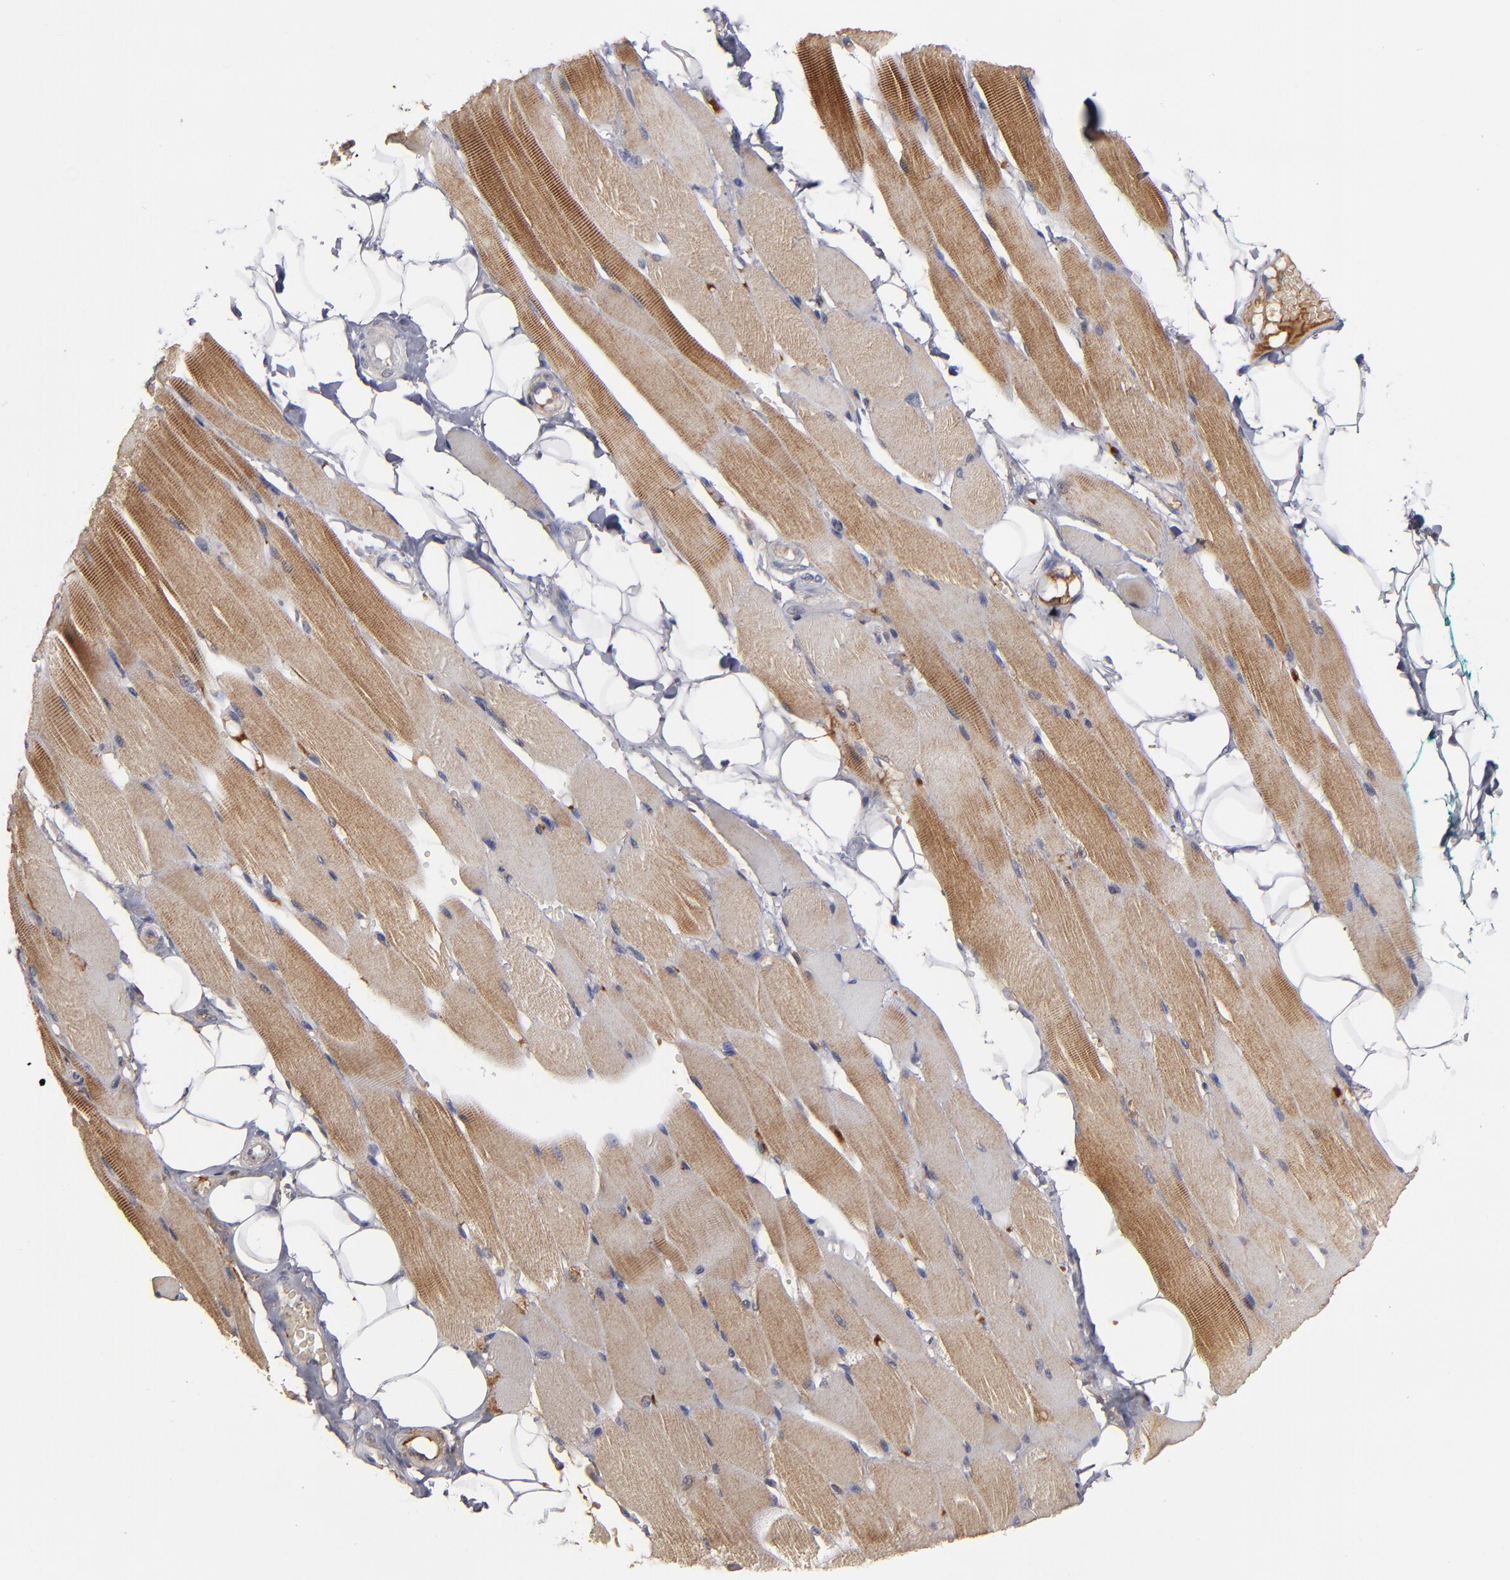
{"staining": {"intensity": "moderate", "quantity": ">75%", "location": "cytoplasmic/membranous"}, "tissue": "skeletal muscle", "cell_type": "Myocytes", "image_type": "normal", "snomed": [{"axis": "morphology", "description": "Normal tissue, NOS"}, {"axis": "topography", "description": "Skeletal muscle"}, {"axis": "topography", "description": "Peripheral nerve tissue"}], "caption": "Skeletal muscle stained with DAB (3,3'-diaminobenzidine) immunohistochemistry (IHC) displays medium levels of moderate cytoplasmic/membranous staining in about >75% of myocytes.", "gene": "EXD2", "patient": {"sex": "female", "age": 84}}